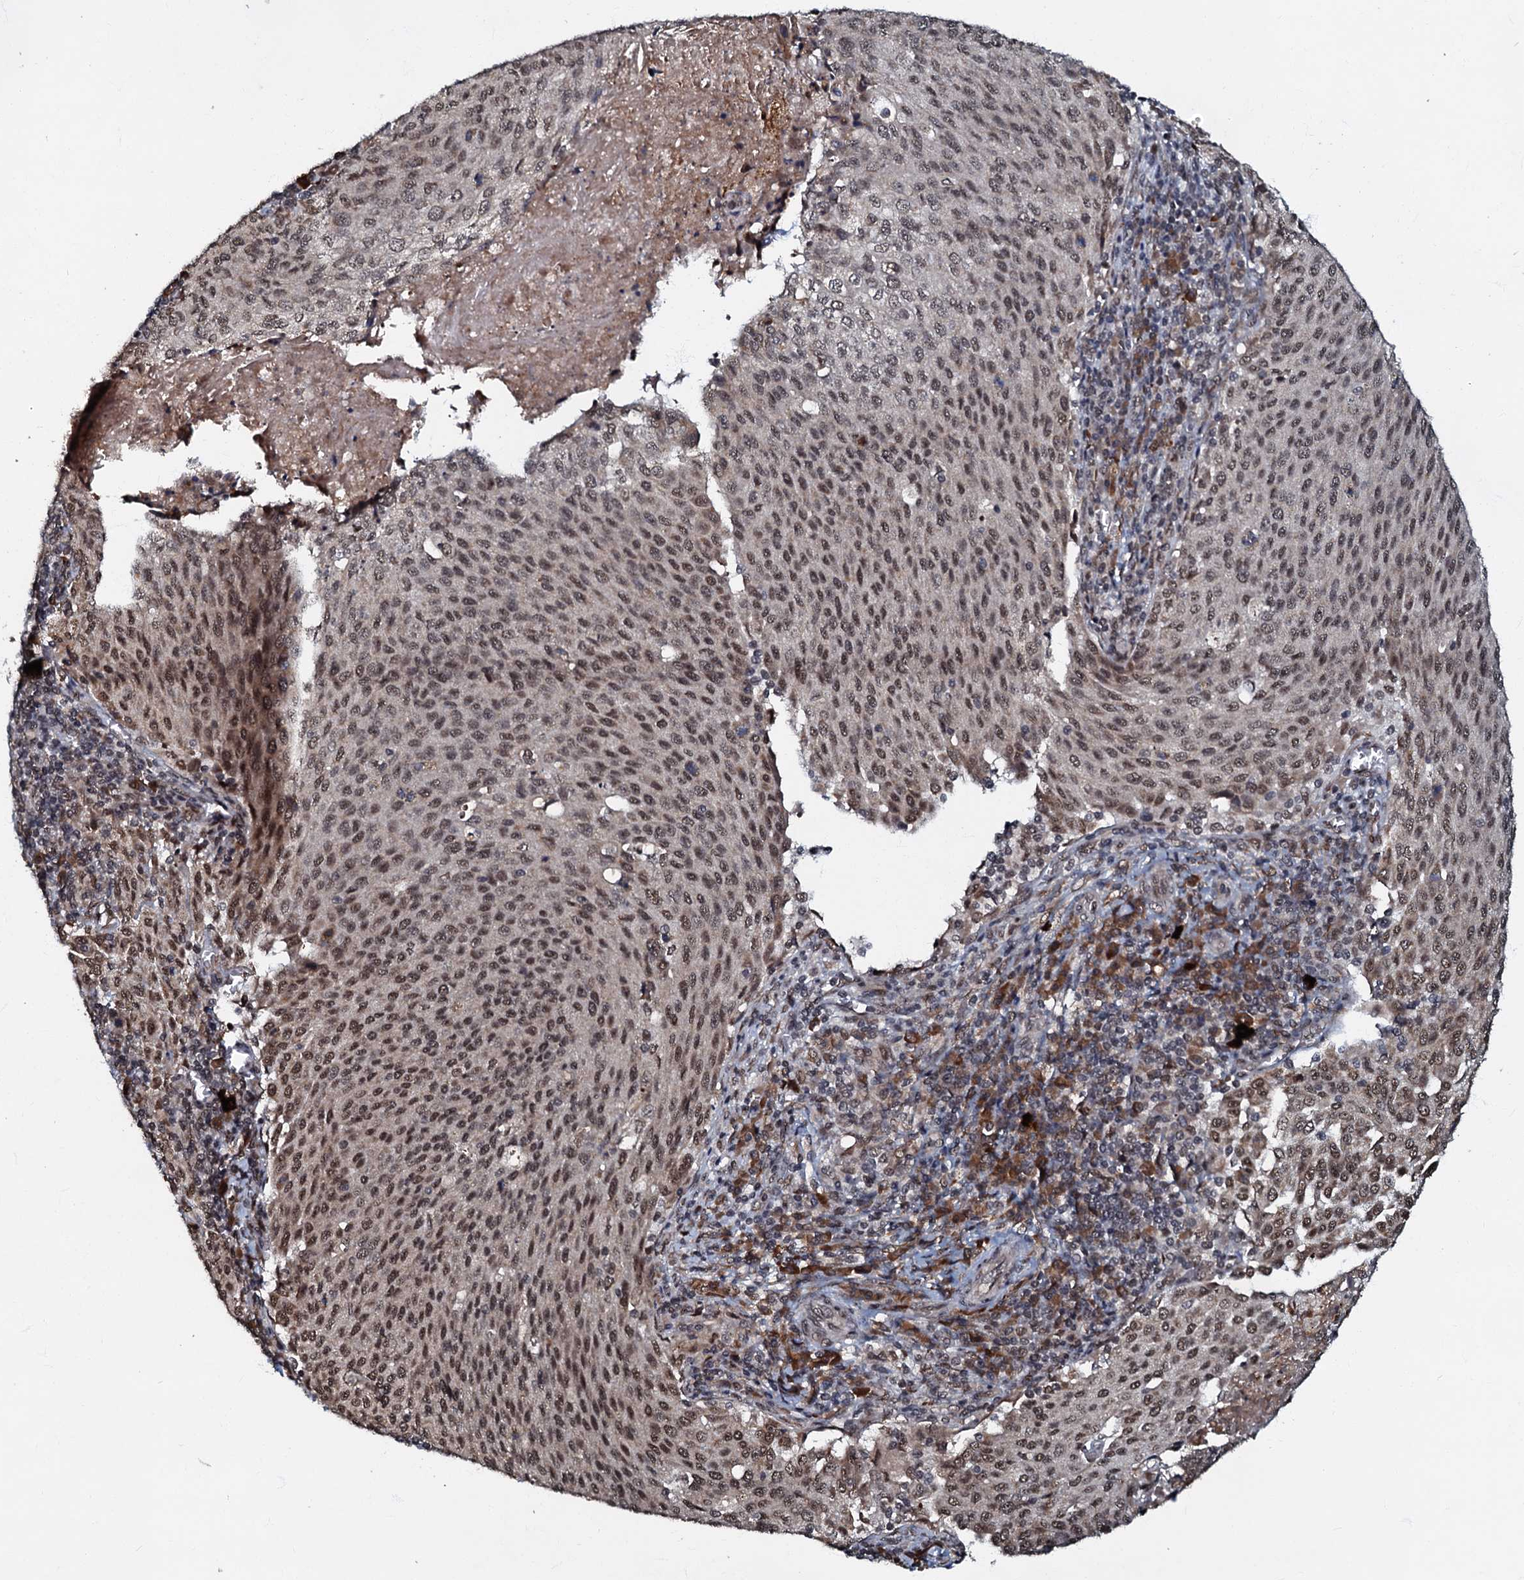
{"staining": {"intensity": "moderate", "quantity": ">75%", "location": "nuclear"}, "tissue": "cervical cancer", "cell_type": "Tumor cells", "image_type": "cancer", "snomed": [{"axis": "morphology", "description": "Squamous cell carcinoma, NOS"}, {"axis": "topography", "description": "Cervix"}], "caption": "This is a photomicrograph of immunohistochemistry staining of squamous cell carcinoma (cervical), which shows moderate expression in the nuclear of tumor cells.", "gene": "C18orf32", "patient": {"sex": "female", "age": 46}}